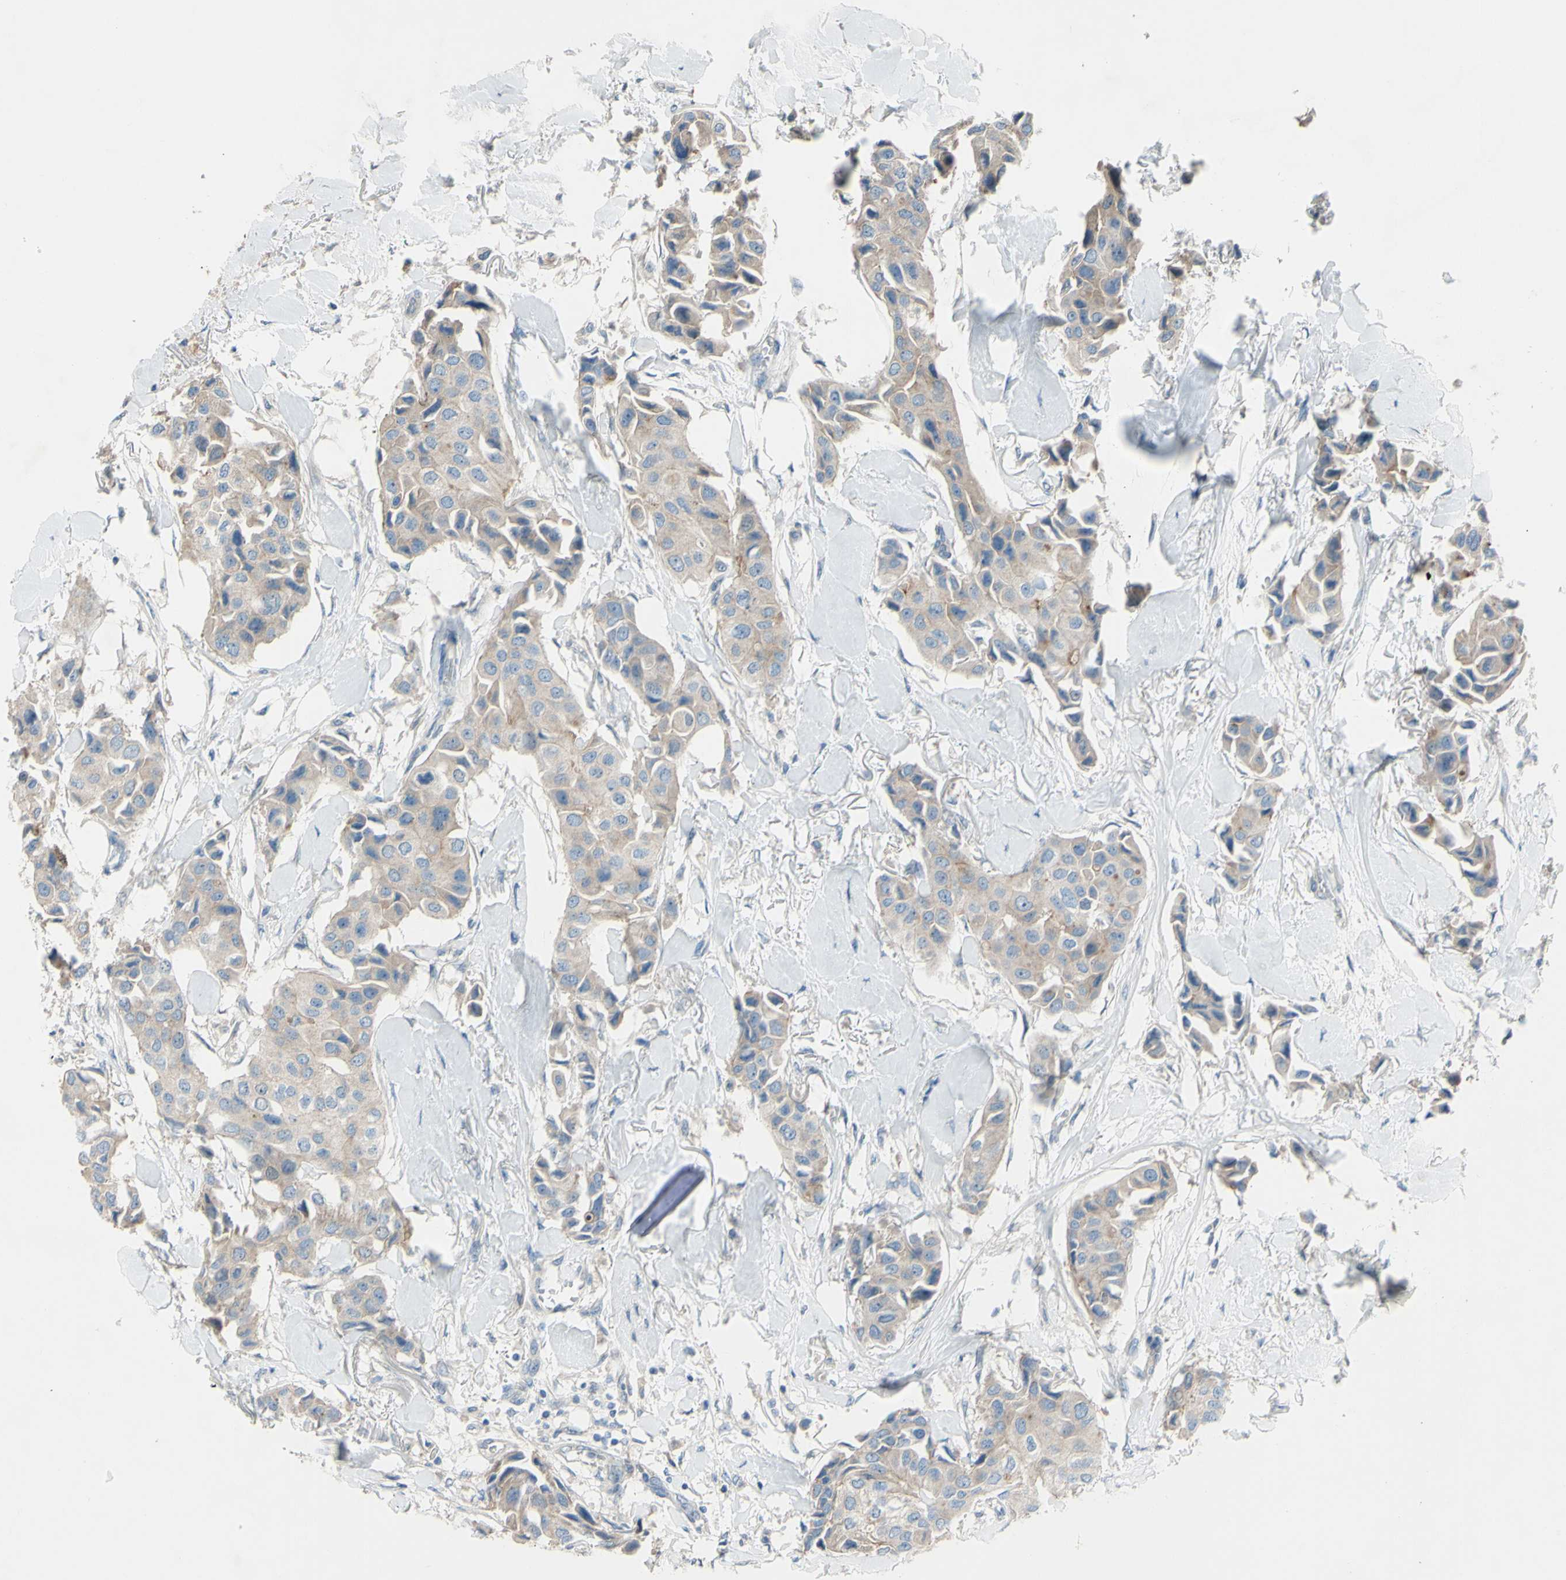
{"staining": {"intensity": "weak", "quantity": ">75%", "location": "cytoplasmic/membranous"}, "tissue": "breast cancer", "cell_type": "Tumor cells", "image_type": "cancer", "snomed": [{"axis": "morphology", "description": "Duct carcinoma"}, {"axis": "topography", "description": "Breast"}], "caption": "A micrograph of human breast cancer stained for a protein shows weak cytoplasmic/membranous brown staining in tumor cells.", "gene": "ATRN", "patient": {"sex": "female", "age": 80}}